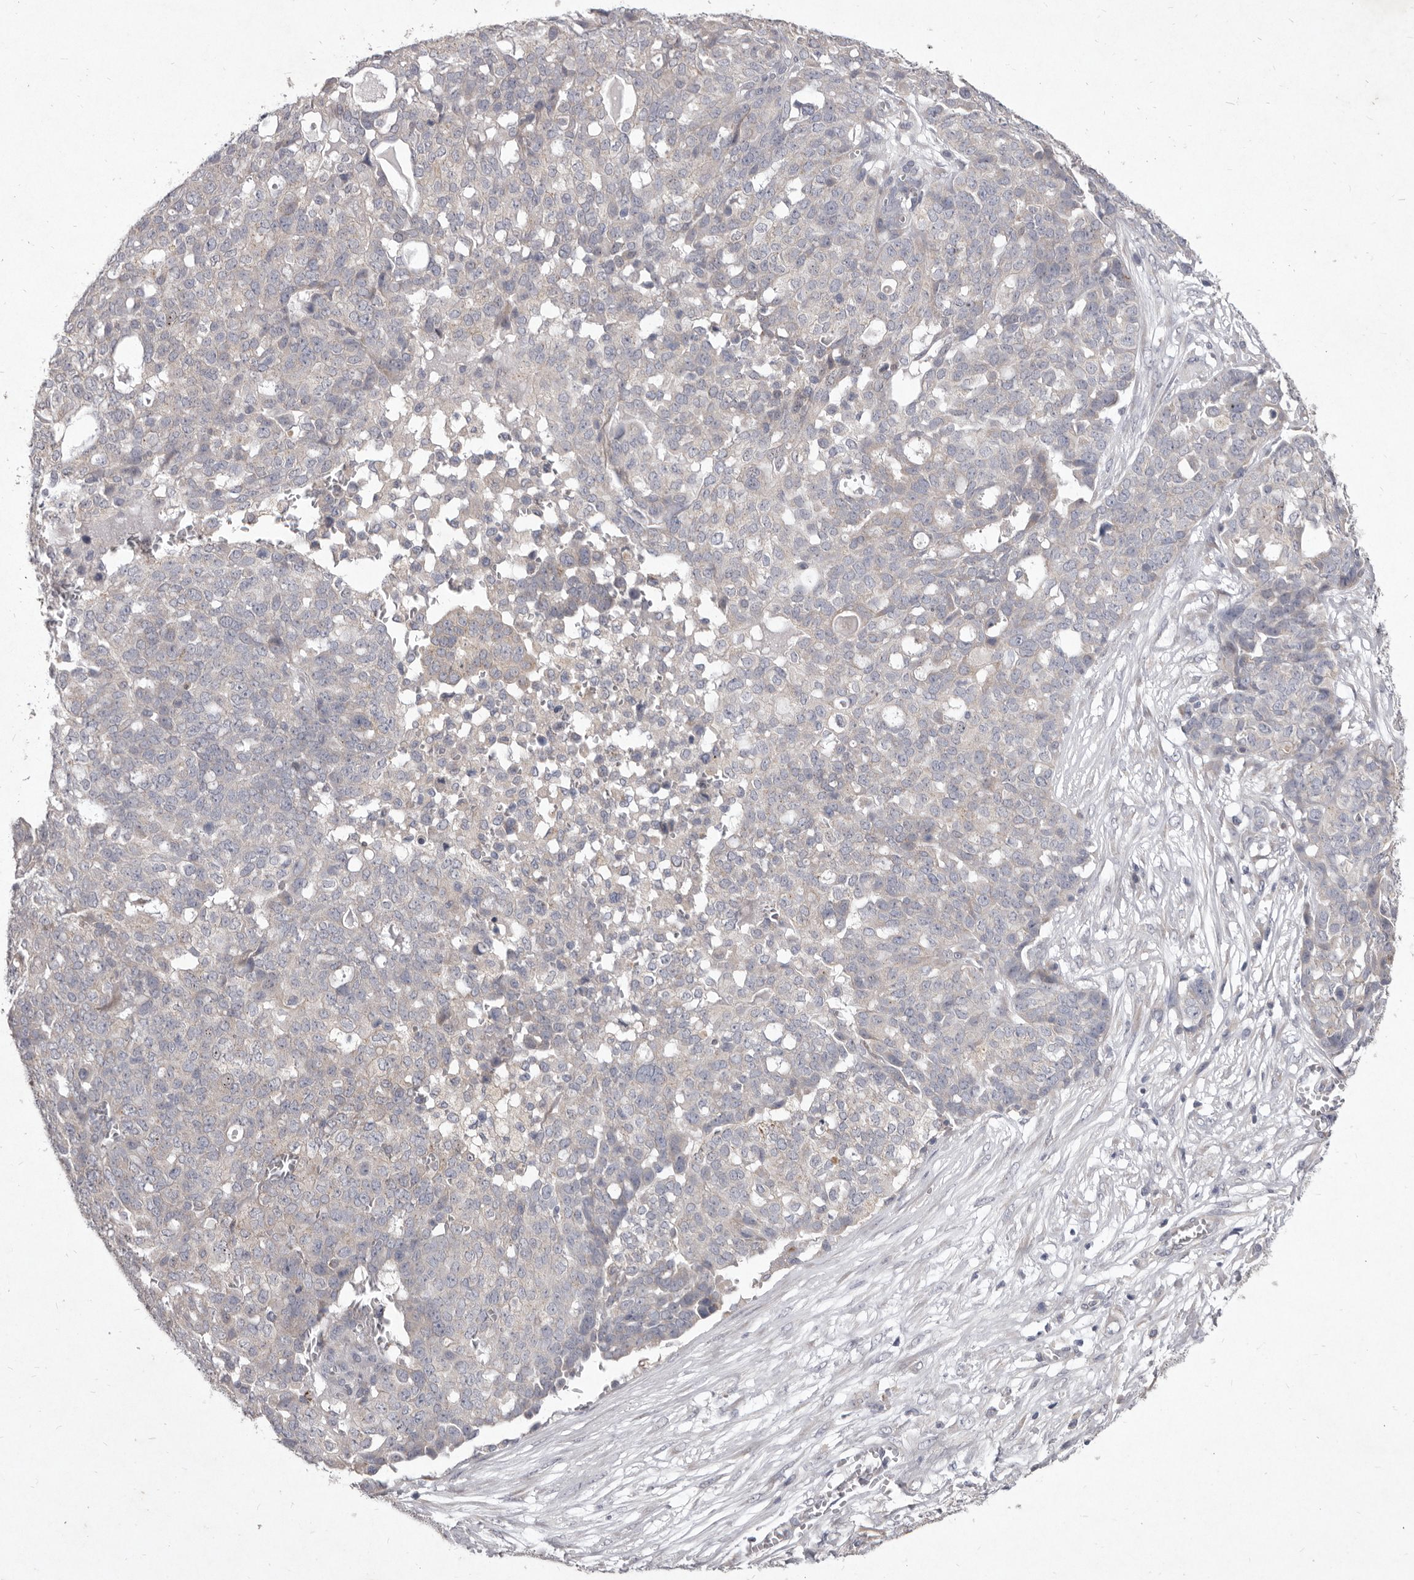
{"staining": {"intensity": "negative", "quantity": "none", "location": "none"}, "tissue": "ovarian cancer", "cell_type": "Tumor cells", "image_type": "cancer", "snomed": [{"axis": "morphology", "description": "Cystadenocarcinoma, serous, NOS"}, {"axis": "topography", "description": "Soft tissue"}, {"axis": "topography", "description": "Ovary"}], "caption": "Immunohistochemistry (IHC) histopathology image of ovarian serous cystadenocarcinoma stained for a protein (brown), which displays no positivity in tumor cells.", "gene": "P2RX6", "patient": {"sex": "female", "age": 57}}